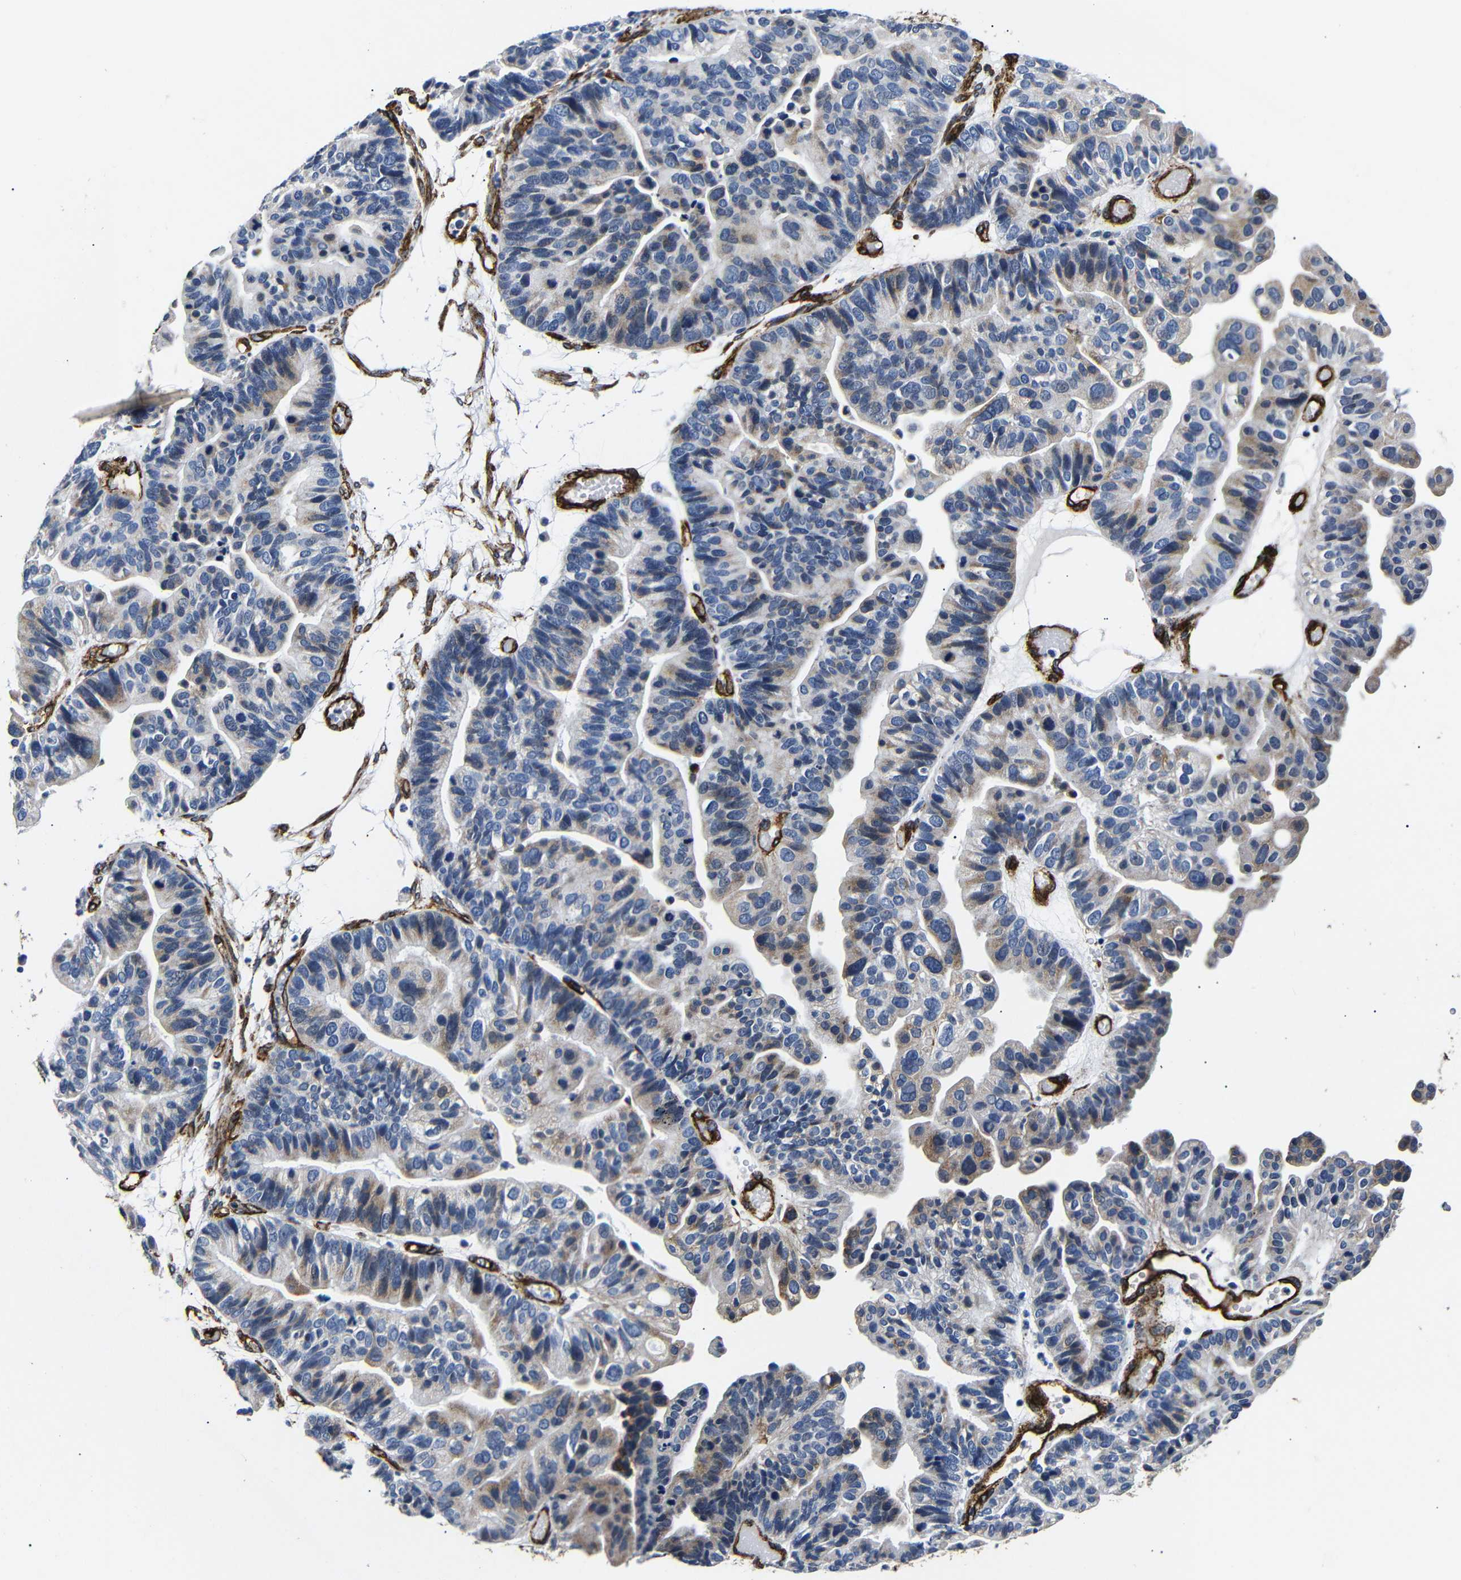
{"staining": {"intensity": "moderate", "quantity": "25%-75%", "location": "cytoplasmic/membranous"}, "tissue": "ovarian cancer", "cell_type": "Tumor cells", "image_type": "cancer", "snomed": [{"axis": "morphology", "description": "Cystadenocarcinoma, serous, NOS"}, {"axis": "topography", "description": "Ovary"}], "caption": "Immunohistochemical staining of human ovarian cancer (serous cystadenocarcinoma) displays medium levels of moderate cytoplasmic/membranous positivity in approximately 25%-75% of tumor cells.", "gene": "CAV2", "patient": {"sex": "female", "age": 56}}